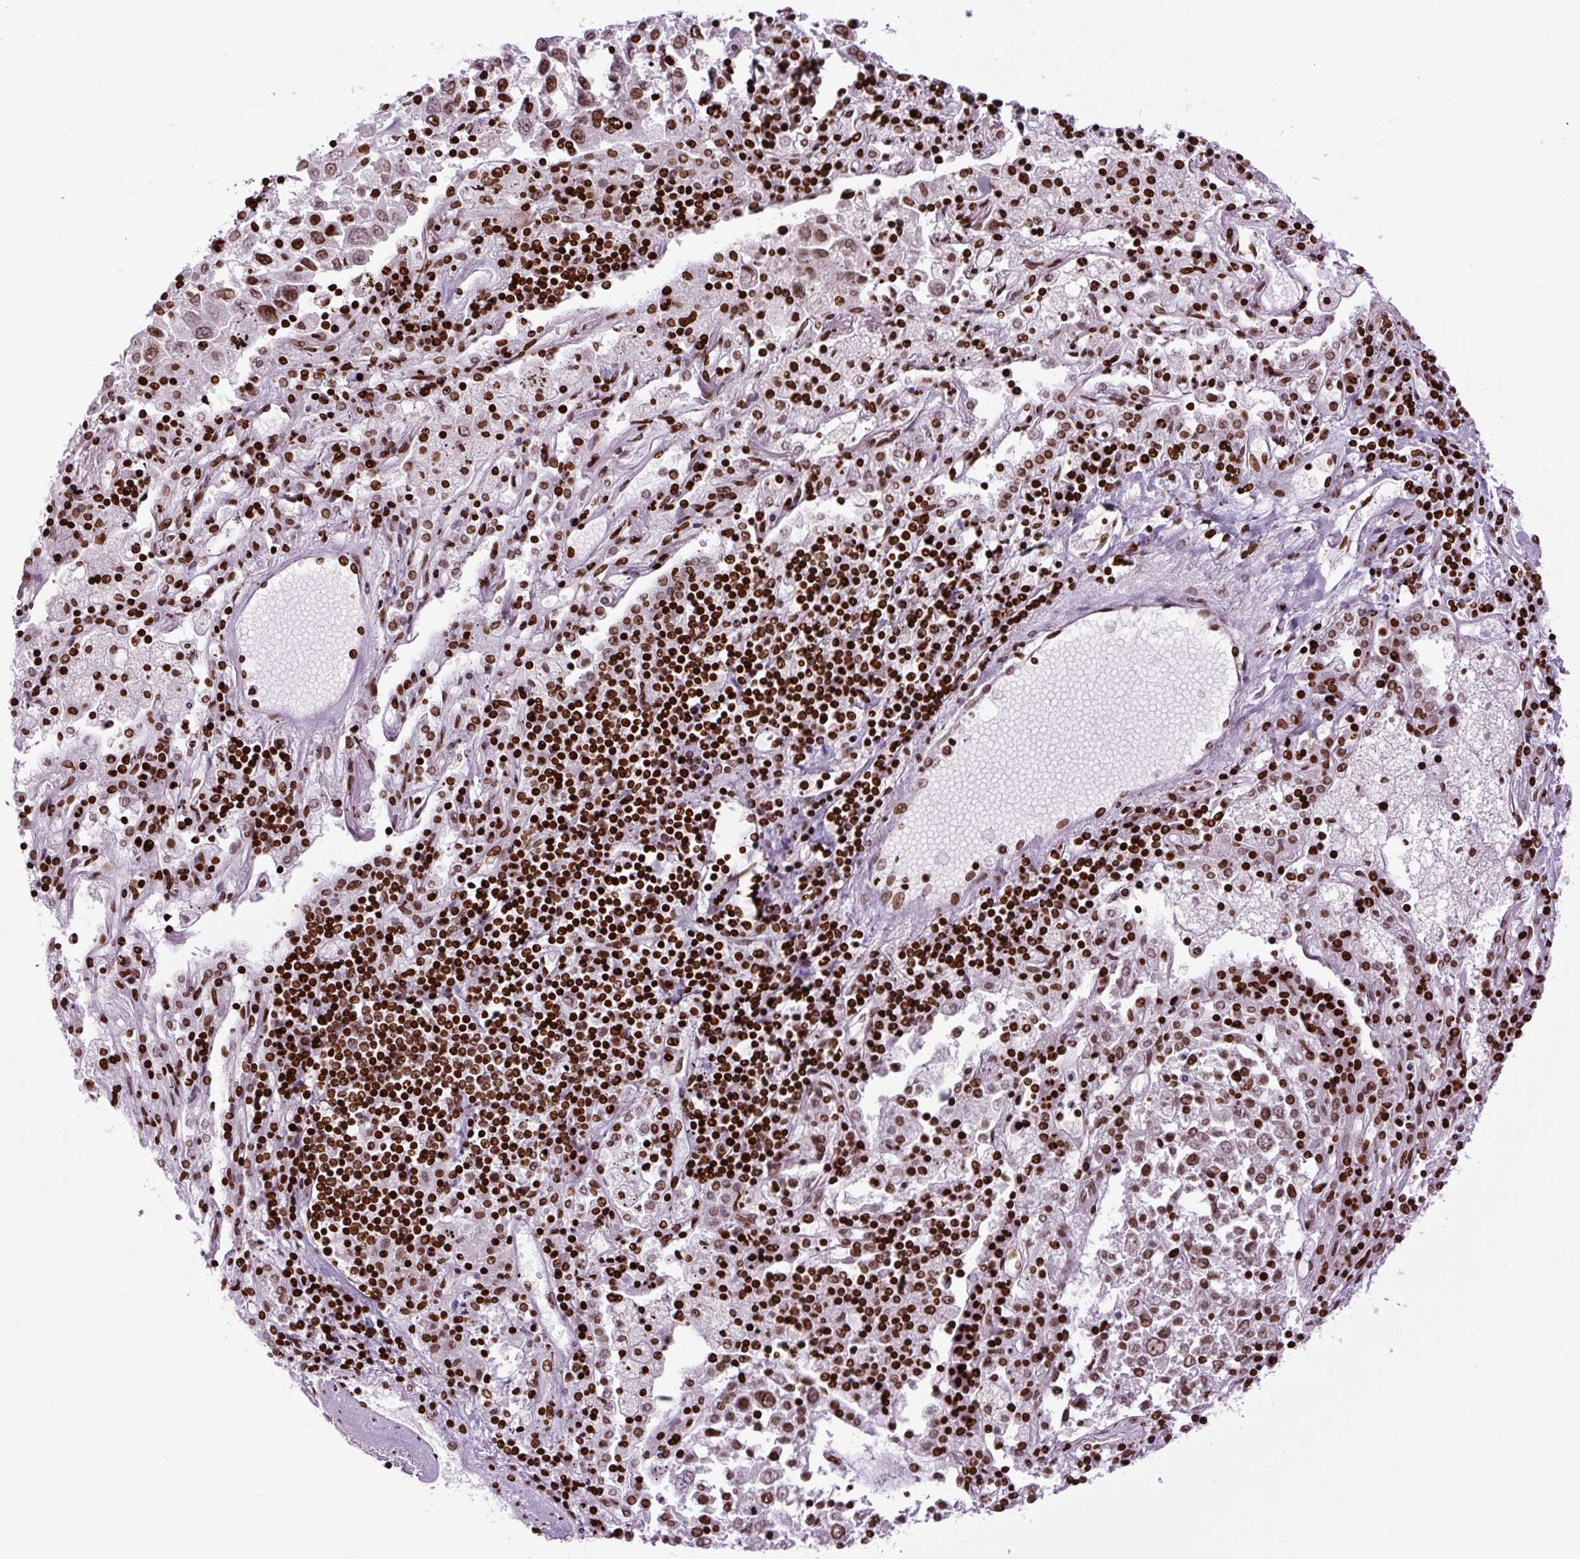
{"staining": {"intensity": "moderate", "quantity": ">75%", "location": "nuclear"}, "tissue": "lung cancer", "cell_type": "Tumor cells", "image_type": "cancer", "snomed": [{"axis": "morphology", "description": "Squamous cell carcinoma, NOS"}, {"axis": "topography", "description": "Lung"}], "caption": "Protein positivity by immunohistochemistry demonstrates moderate nuclear expression in about >75% of tumor cells in lung cancer (squamous cell carcinoma).", "gene": "H1-3", "patient": {"sex": "male", "age": 65}}